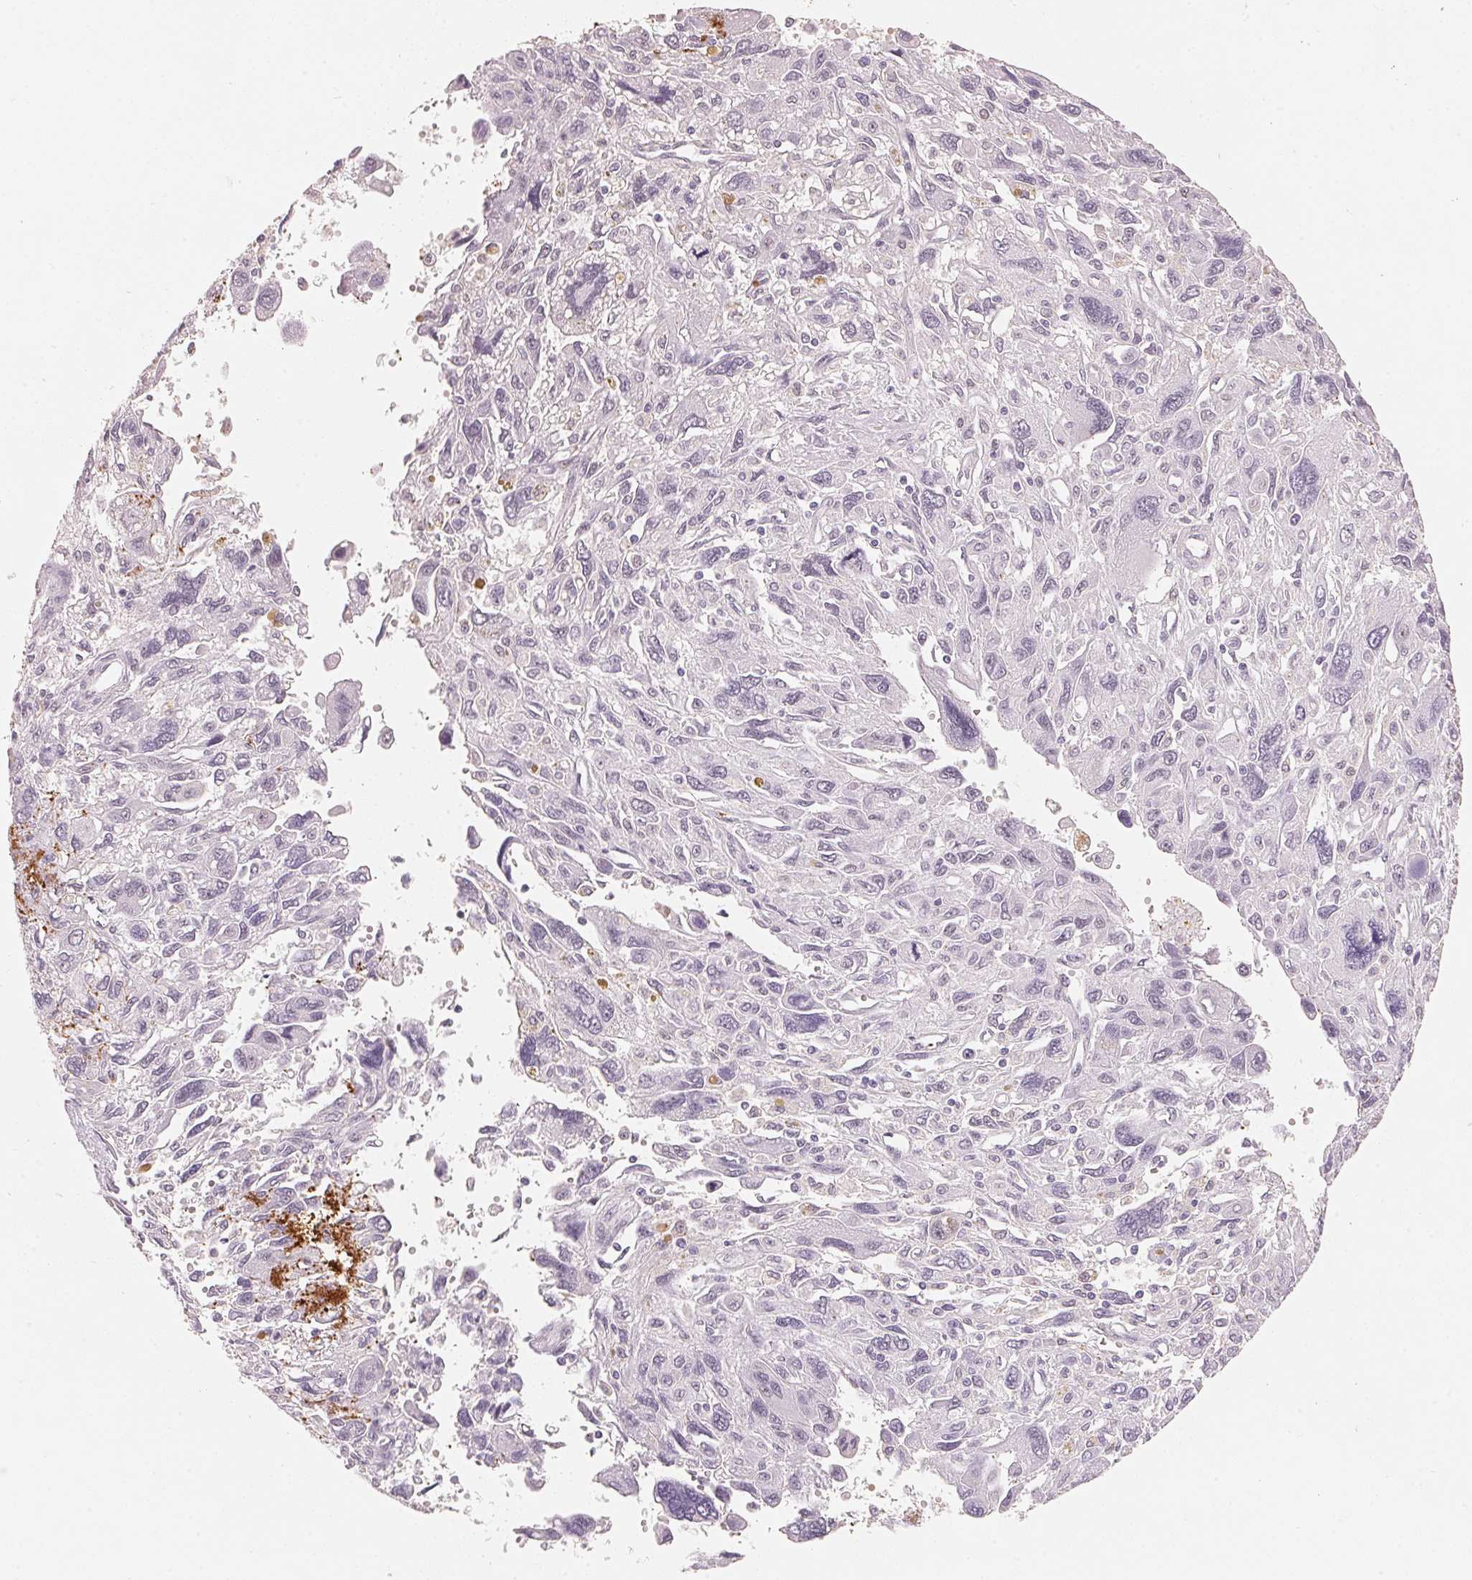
{"staining": {"intensity": "negative", "quantity": "none", "location": "none"}, "tissue": "pancreatic cancer", "cell_type": "Tumor cells", "image_type": "cancer", "snomed": [{"axis": "morphology", "description": "Adenocarcinoma, NOS"}, {"axis": "topography", "description": "Pancreas"}], "caption": "Immunohistochemistry micrograph of adenocarcinoma (pancreatic) stained for a protein (brown), which exhibits no positivity in tumor cells. (Stains: DAB (3,3'-diaminobenzidine) immunohistochemistry with hematoxylin counter stain, Microscopy: brightfield microscopy at high magnification).", "gene": "ARHGAP22", "patient": {"sex": "female", "age": 47}}